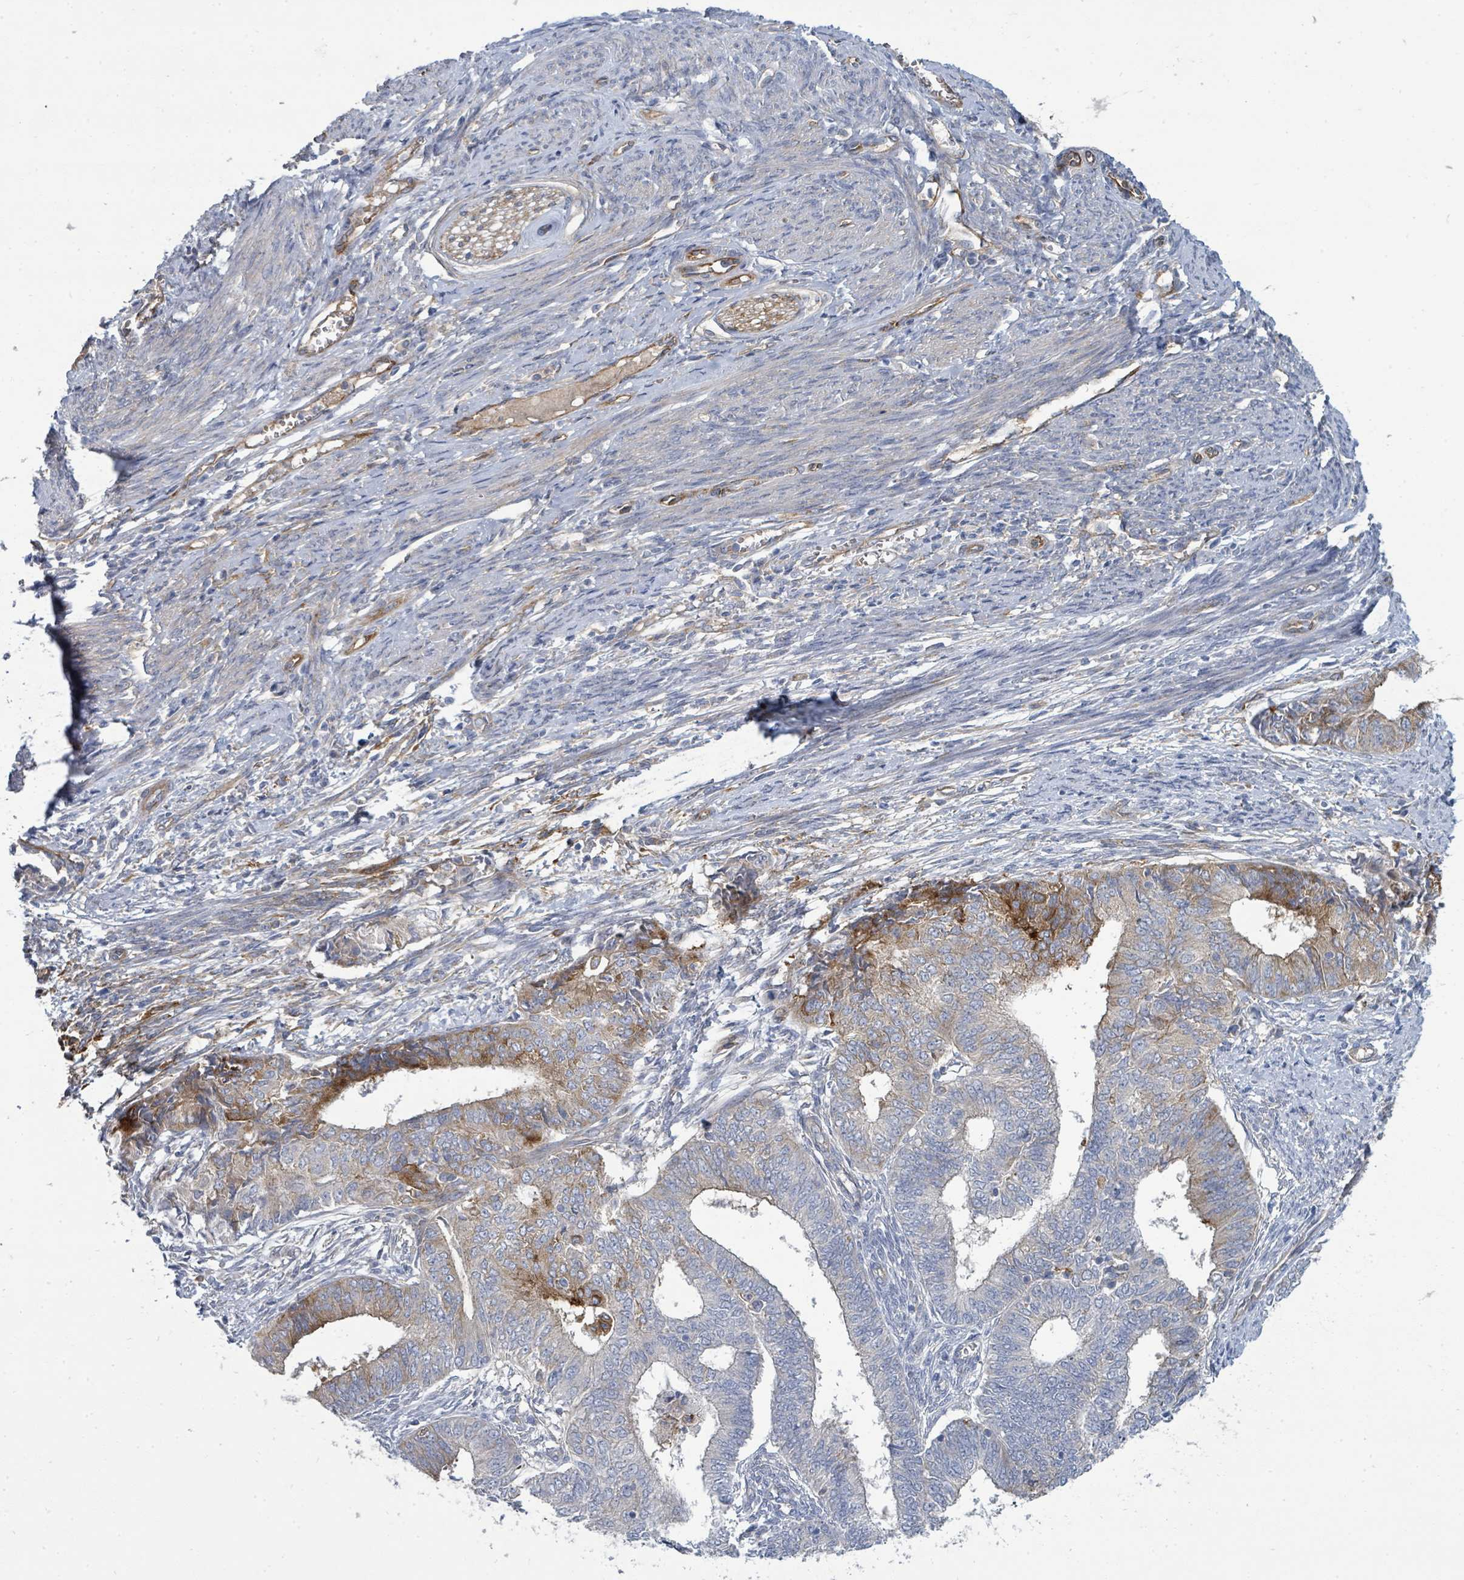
{"staining": {"intensity": "moderate", "quantity": "<25%", "location": "cytoplasmic/membranous"}, "tissue": "endometrial cancer", "cell_type": "Tumor cells", "image_type": "cancer", "snomed": [{"axis": "morphology", "description": "Adenocarcinoma, NOS"}, {"axis": "topography", "description": "Endometrium"}], "caption": "Tumor cells show low levels of moderate cytoplasmic/membranous positivity in about <25% of cells in endometrial adenocarcinoma.", "gene": "IFIT1", "patient": {"sex": "female", "age": 62}}